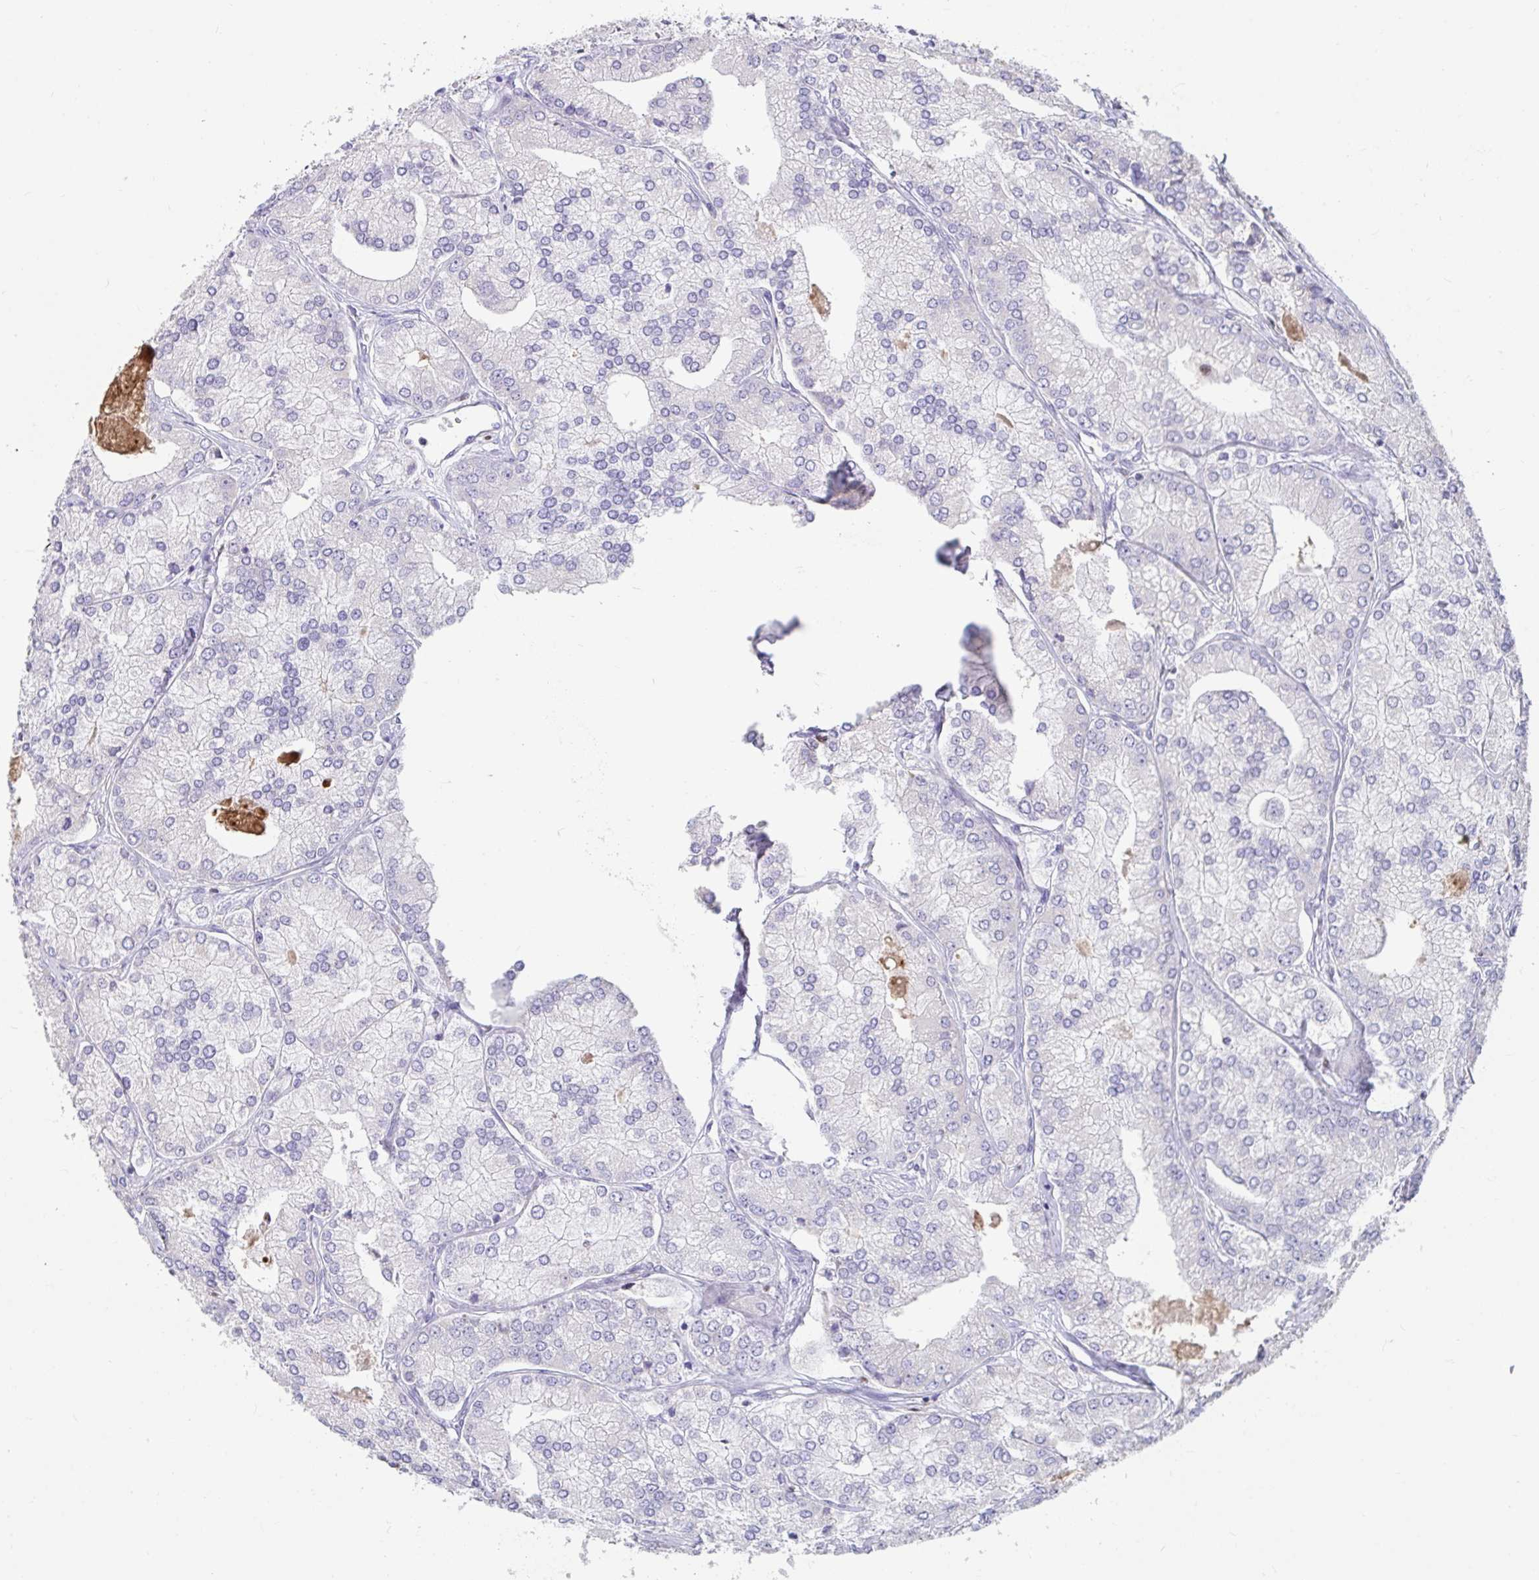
{"staining": {"intensity": "negative", "quantity": "none", "location": "none"}, "tissue": "prostate cancer", "cell_type": "Tumor cells", "image_type": "cancer", "snomed": [{"axis": "morphology", "description": "Adenocarcinoma, High grade"}, {"axis": "topography", "description": "Prostate"}], "caption": "Immunohistochemical staining of prostate cancer displays no significant expression in tumor cells.", "gene": "ZNF586", "patient": {"sex": "male", "age": 61}}